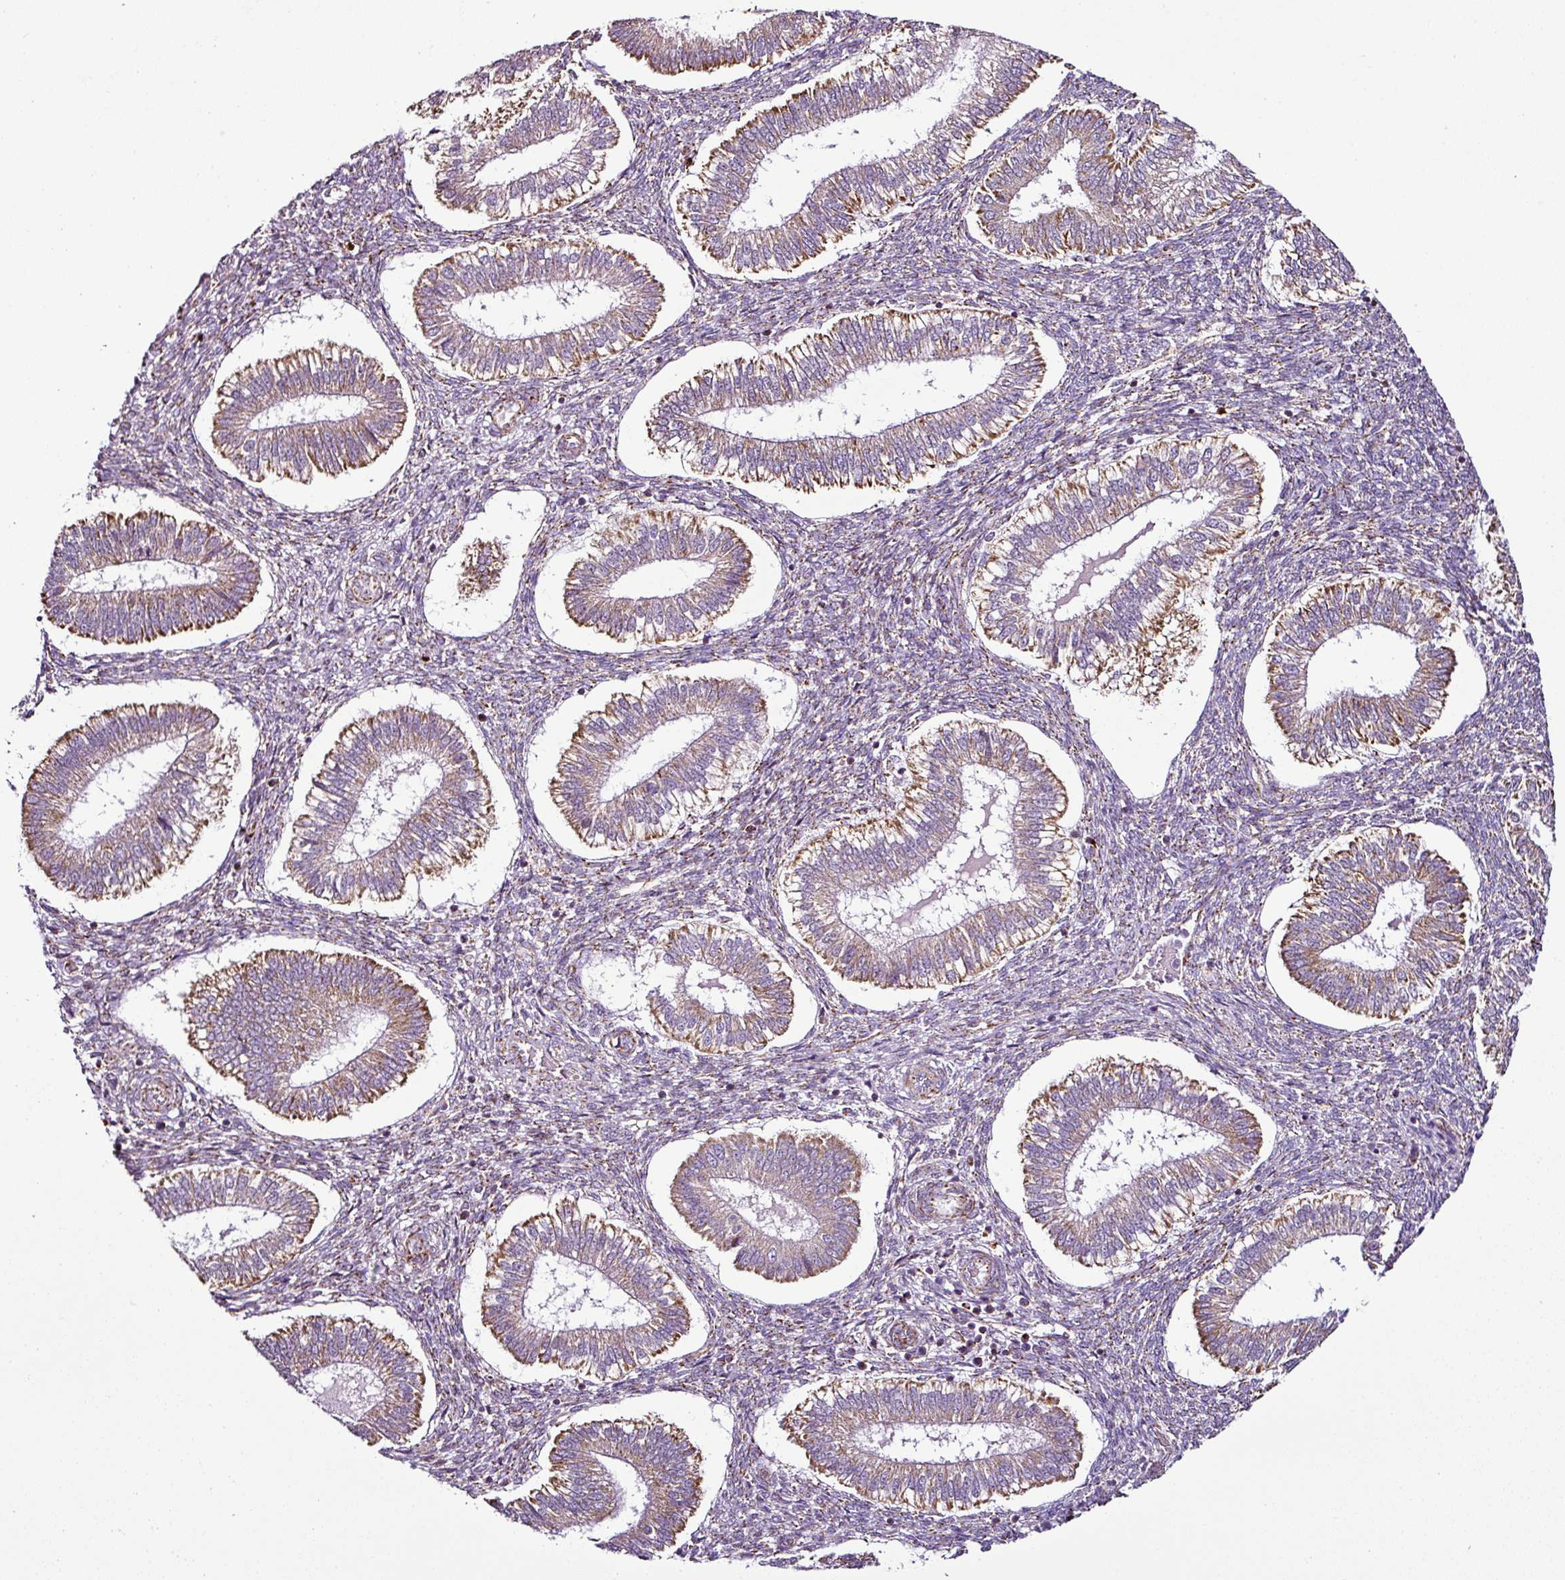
{"staining": {"intensity": "moderate", "quantity": "<25%", "location": "cytoplasmic/membranous"}, "tissue": "endometrium", "cell_type": "Cells in endometrial stroma", "image_type": "normal", "snomed": [{"axis": "morphology", "description": "Normal tissue, NOS"}, {"axis": "topography", "description": "Endometrium"}], "caption": "Moderate cytoplasmic/membranous protein positivity is appreciated in approximately <25% of cells in endometrial stroma in endometrium. The staining was performed using DAB (3,3'-diaminobenzidine), with brown indicating positive protein expression. Nuclei are stained blue with hematoxylin.", "gene": "DPAGT1", "patient": {"sex": "female", "age": 25}}